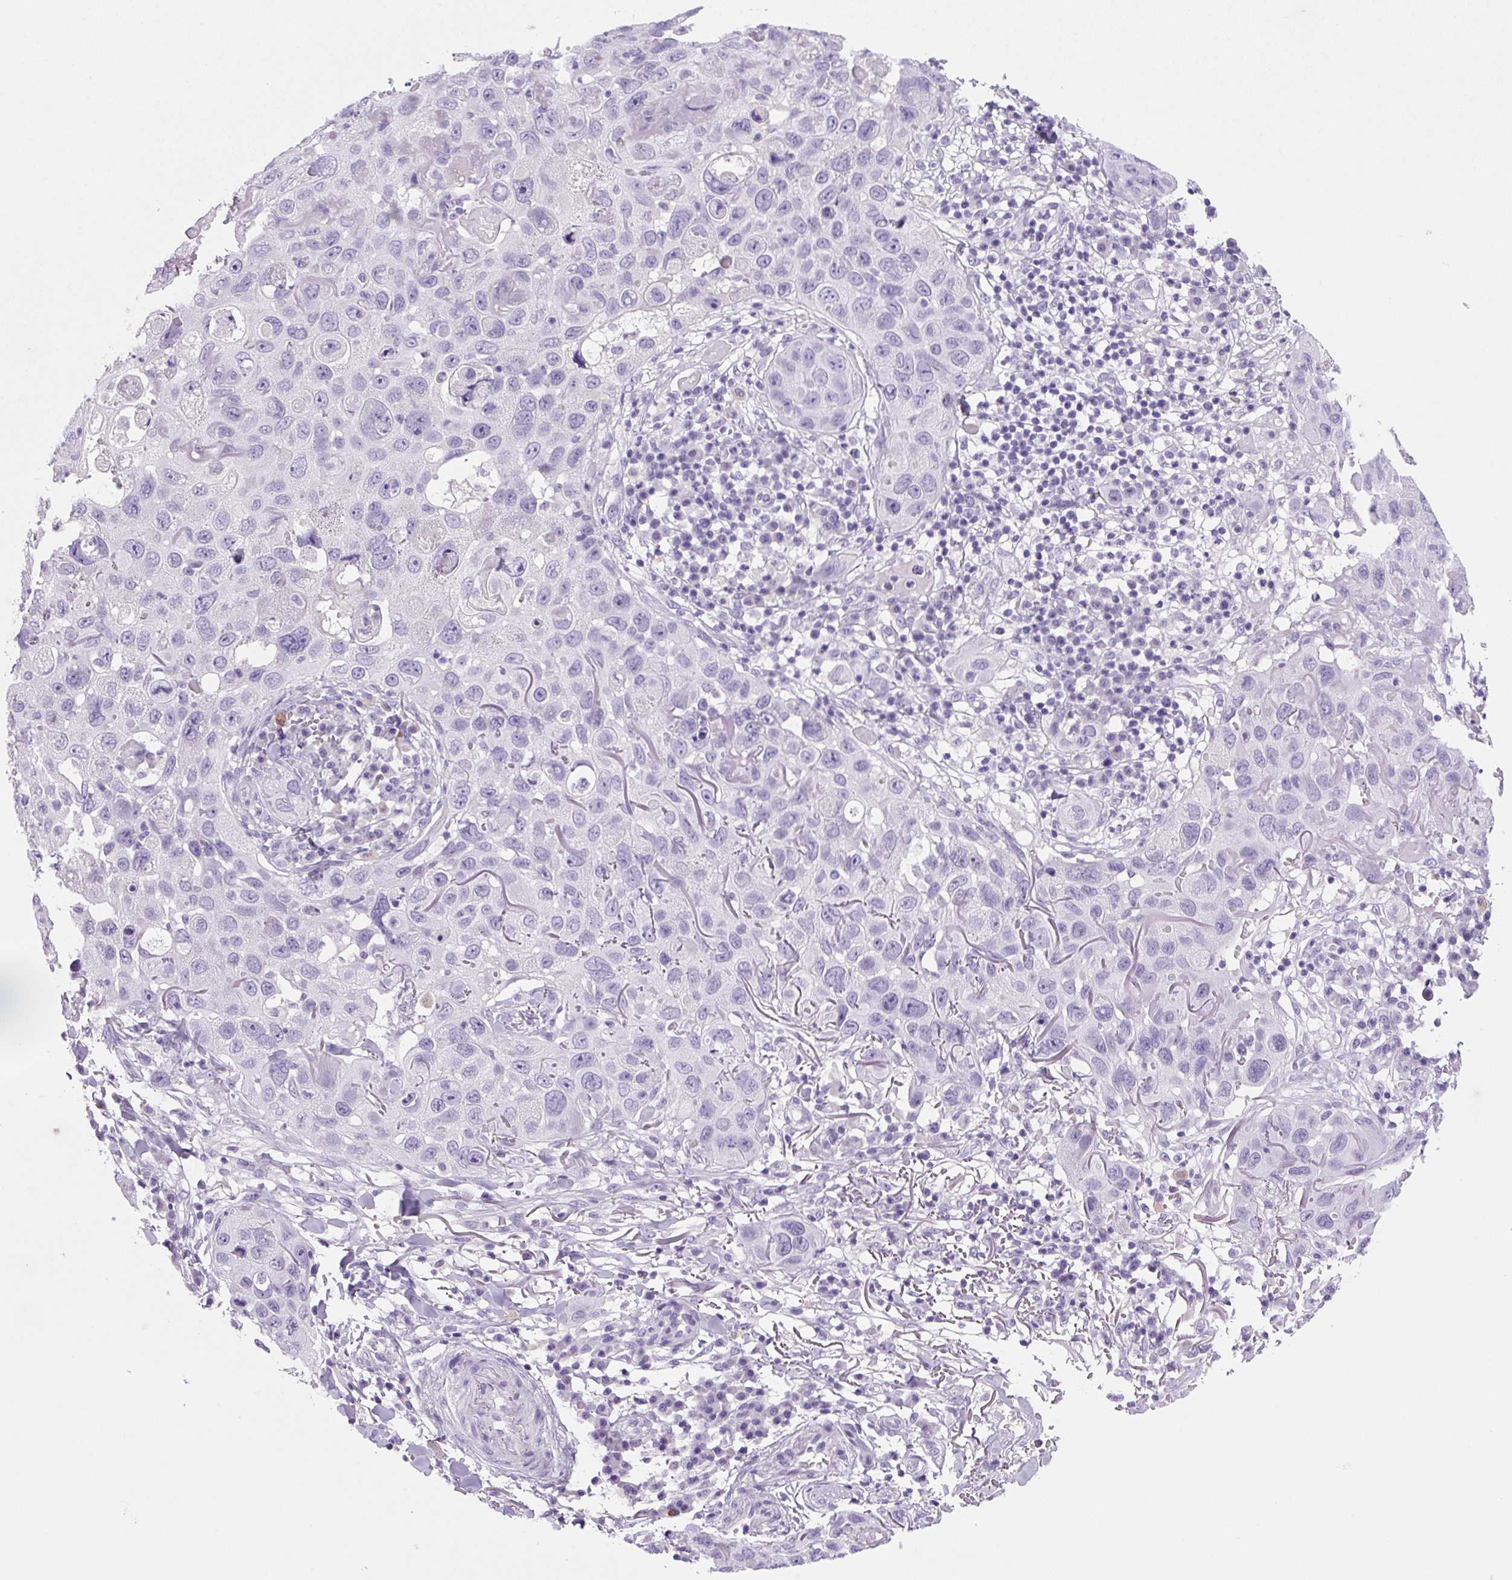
{"staining": {"intensity": "negative", "quantity": "none", "location": "none"}, "tissue": "skin cancer", "cell_type": "Tumor cells", "image_type": "cancer", "snomed": [{"axis": "morphology", "description": "Squamous cell carcinoma in situ, NOS"}, {"axis": "morphology", "description": "Squamous cell carcinoma, NOS"}, {"axis": "topography", "description": "Skin"}], "caption": "Immunohistochemical staining of human skin squamous cell carcinoma in situ shows no significant expression in tumor cells.", "gene": "PRRT1", "patient": {"sex": "male", "age": 93}}